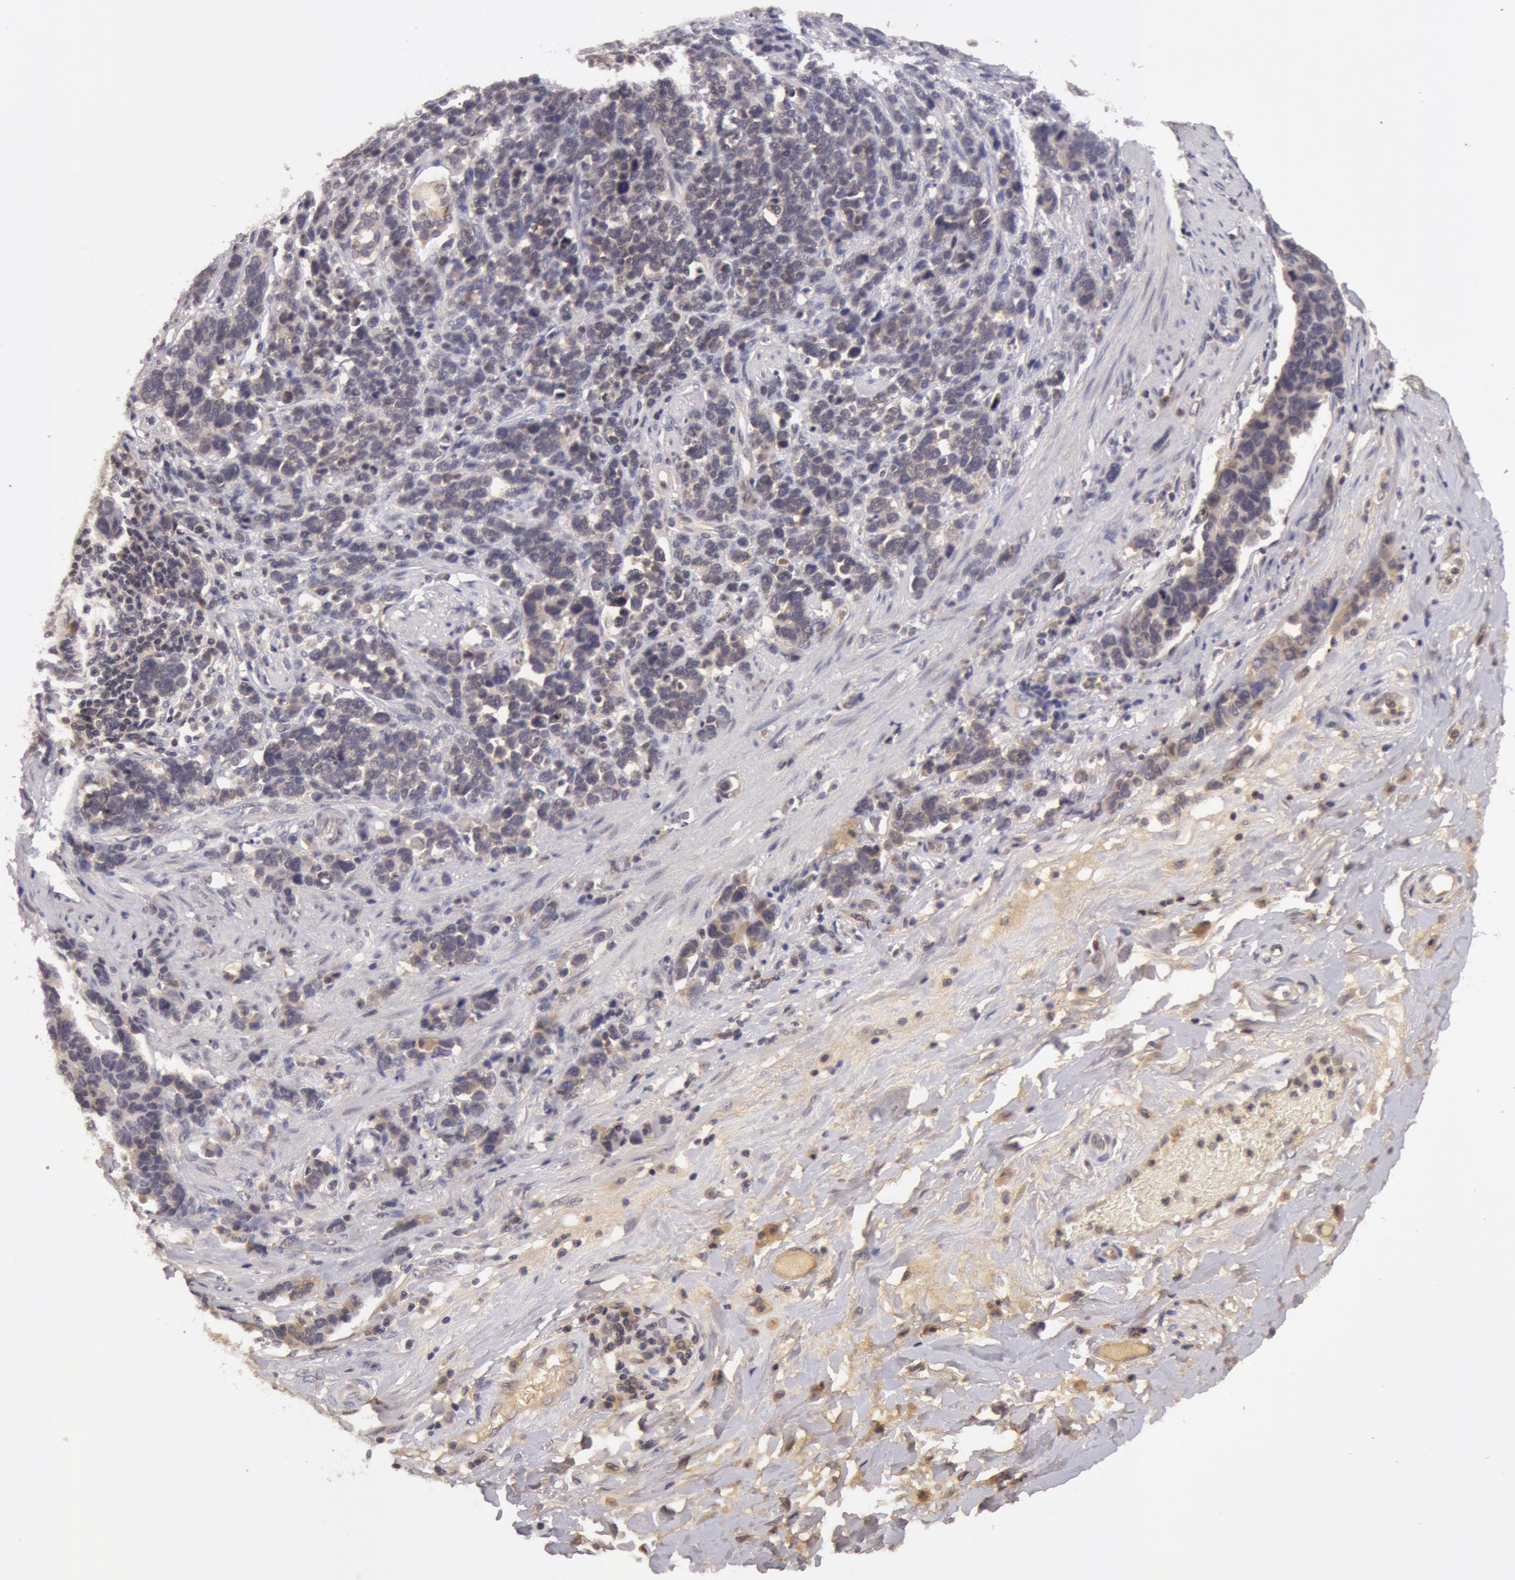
{"staining": {"intensity": "weak", "quantity": ">75%", "location": "cytoplasmic/membranous"}, "tissue": "stomach cancer", "cell_type": "Tumor cells", "image_type": "cancer", "snomed": [{"axis": "morphology", "description": "Adenocarcinoma, NOS"}, {"axis": "topography", "description": "Stomach, upper"}], "caption": "A micrograph of human stomach cancer stained for a protein displays weak cytoplasmic/membranous brown staining in tumor cells.", "gene": "BCHE", "patient": {"sex": "male", "age": 71}}